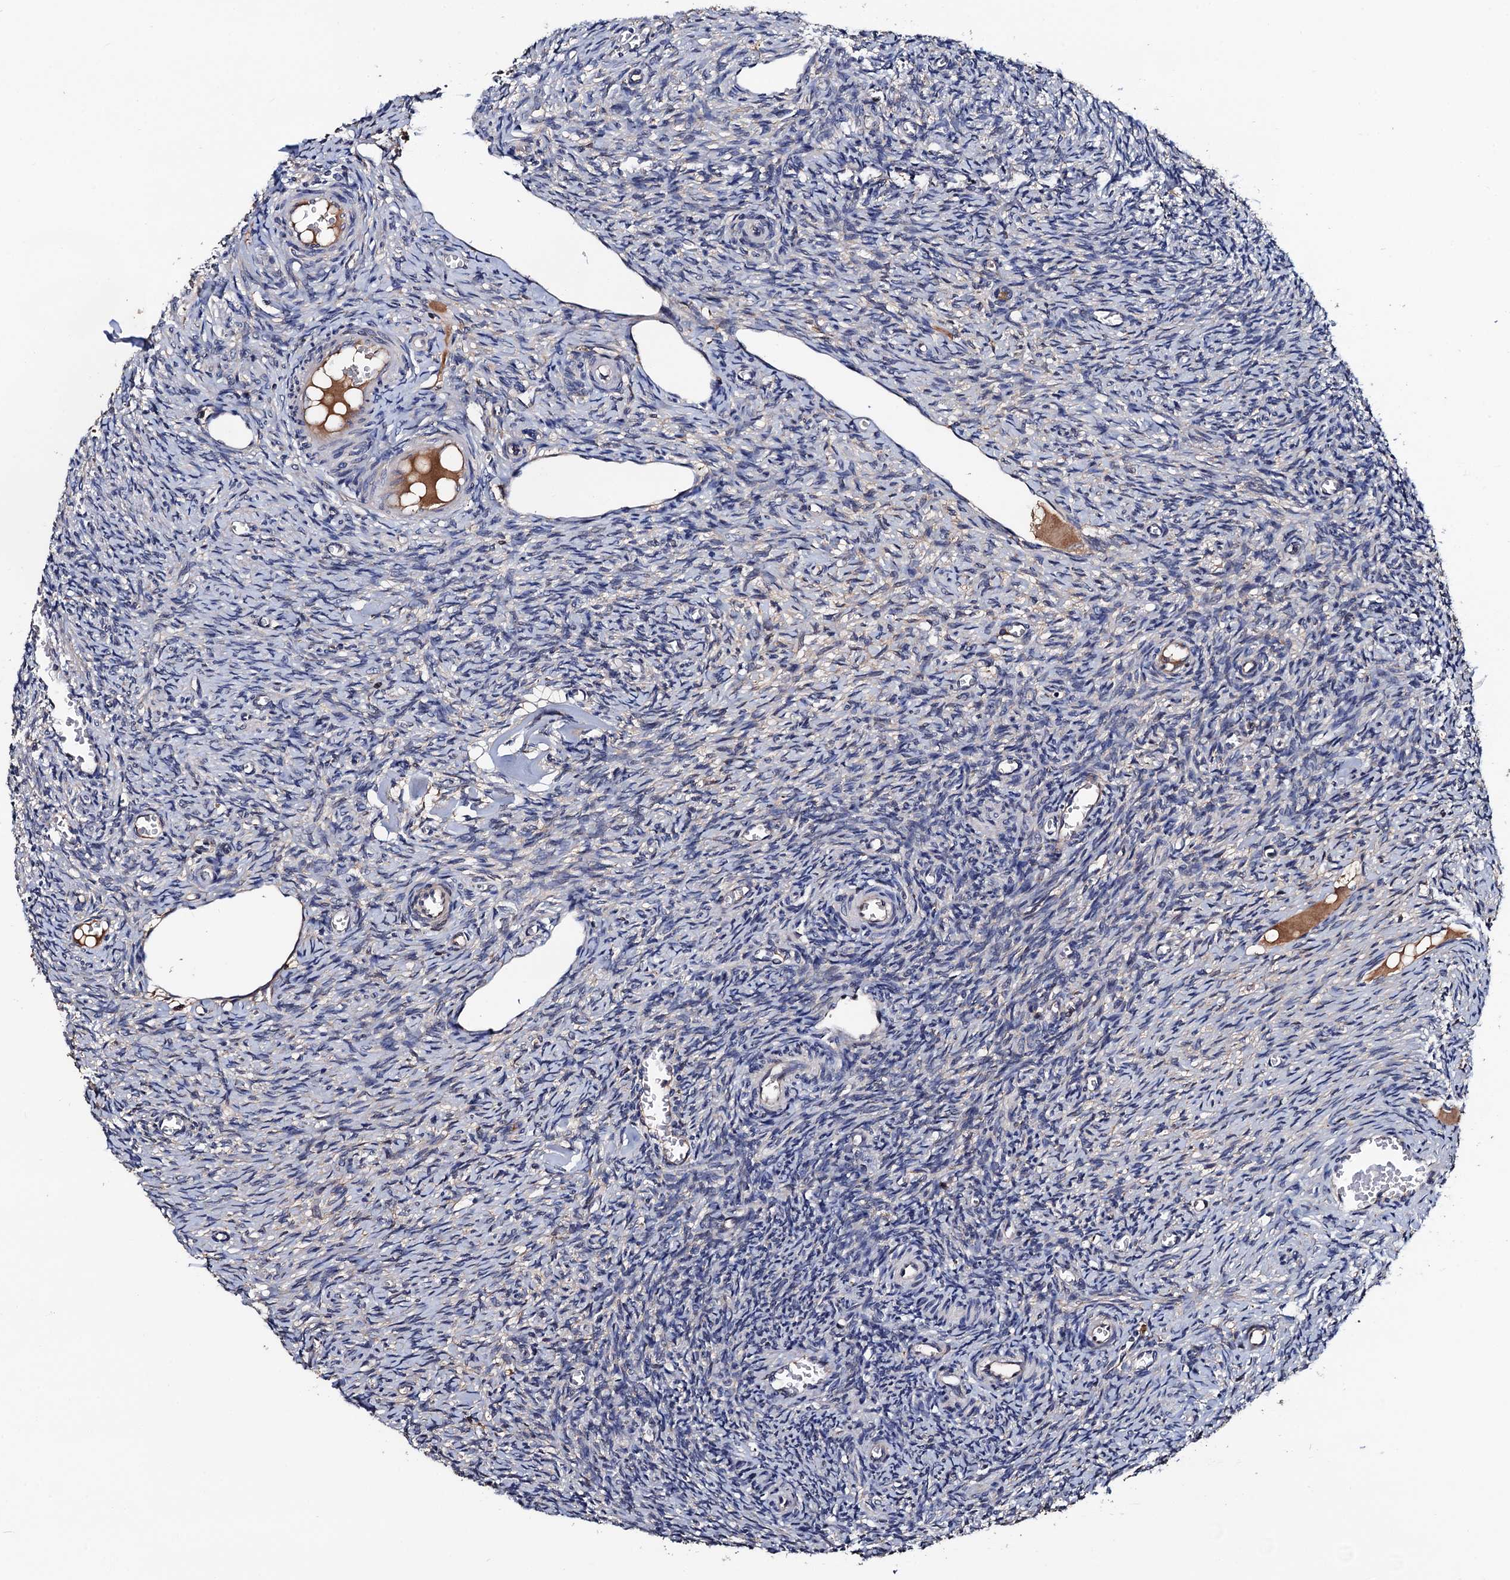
{"staining": {"intensity": "negative", "quantity": "none", "location": "none"}, "tissue": "ovary", "cell_type": "Ovarian stroma cells", "image_type": "normal", "snomed": [{"axis": "morphology", "description": "Normal tissue, NOS"}, {"axis": "topography", "description": "Ovary"}], "caption": "Immunohistochemical staining of normal ovary reveals no significant expression in ovarian stroma cells. (Brightfield microscopy of DAB immunohistochemistry at high magnification).", "gene": "RGS11", "patient": {"sex": "female", "age": 27}}